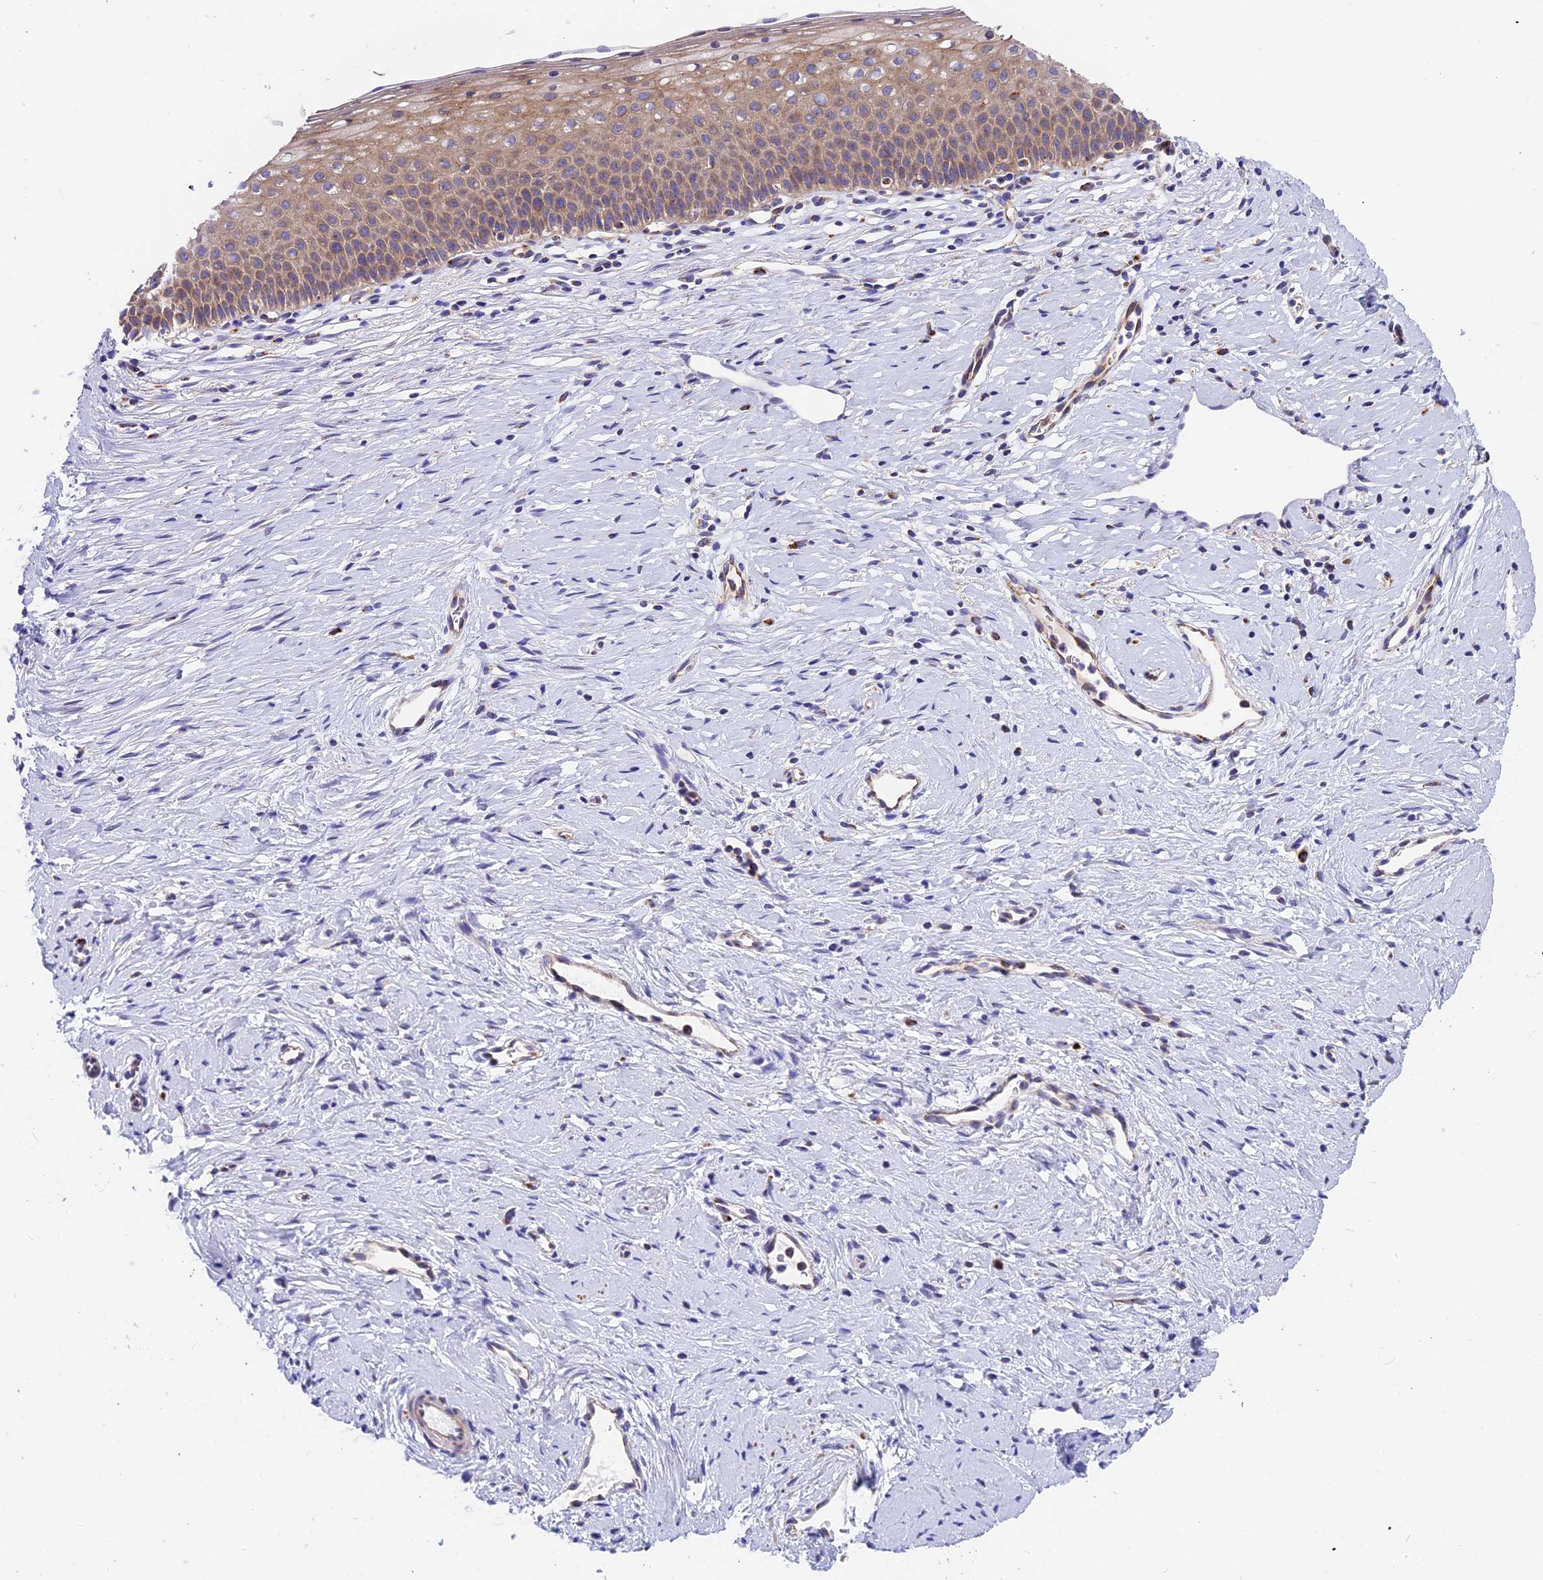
{"staining": {"intensity": "moderate", "quantity": ">75%", "location": "cytoplasmic/membranous"}, "tissue": "cervix", "cell_type": "Glandular cells", "image_type": "normal", "snomed": [{"axis": "morphology", "description": "Normal tissue, NOS"}, {"axis": "topography", "description": "Cervix"}], "caption": "The histopathology image demonstrates immunohistochemical staining of normal cervix. There is moderate cytoplasmic/membranous positivity is identified in about >75% of glandular cells.", "gene": "MRAS", "patient": {"sex": "female", "age": 36}}